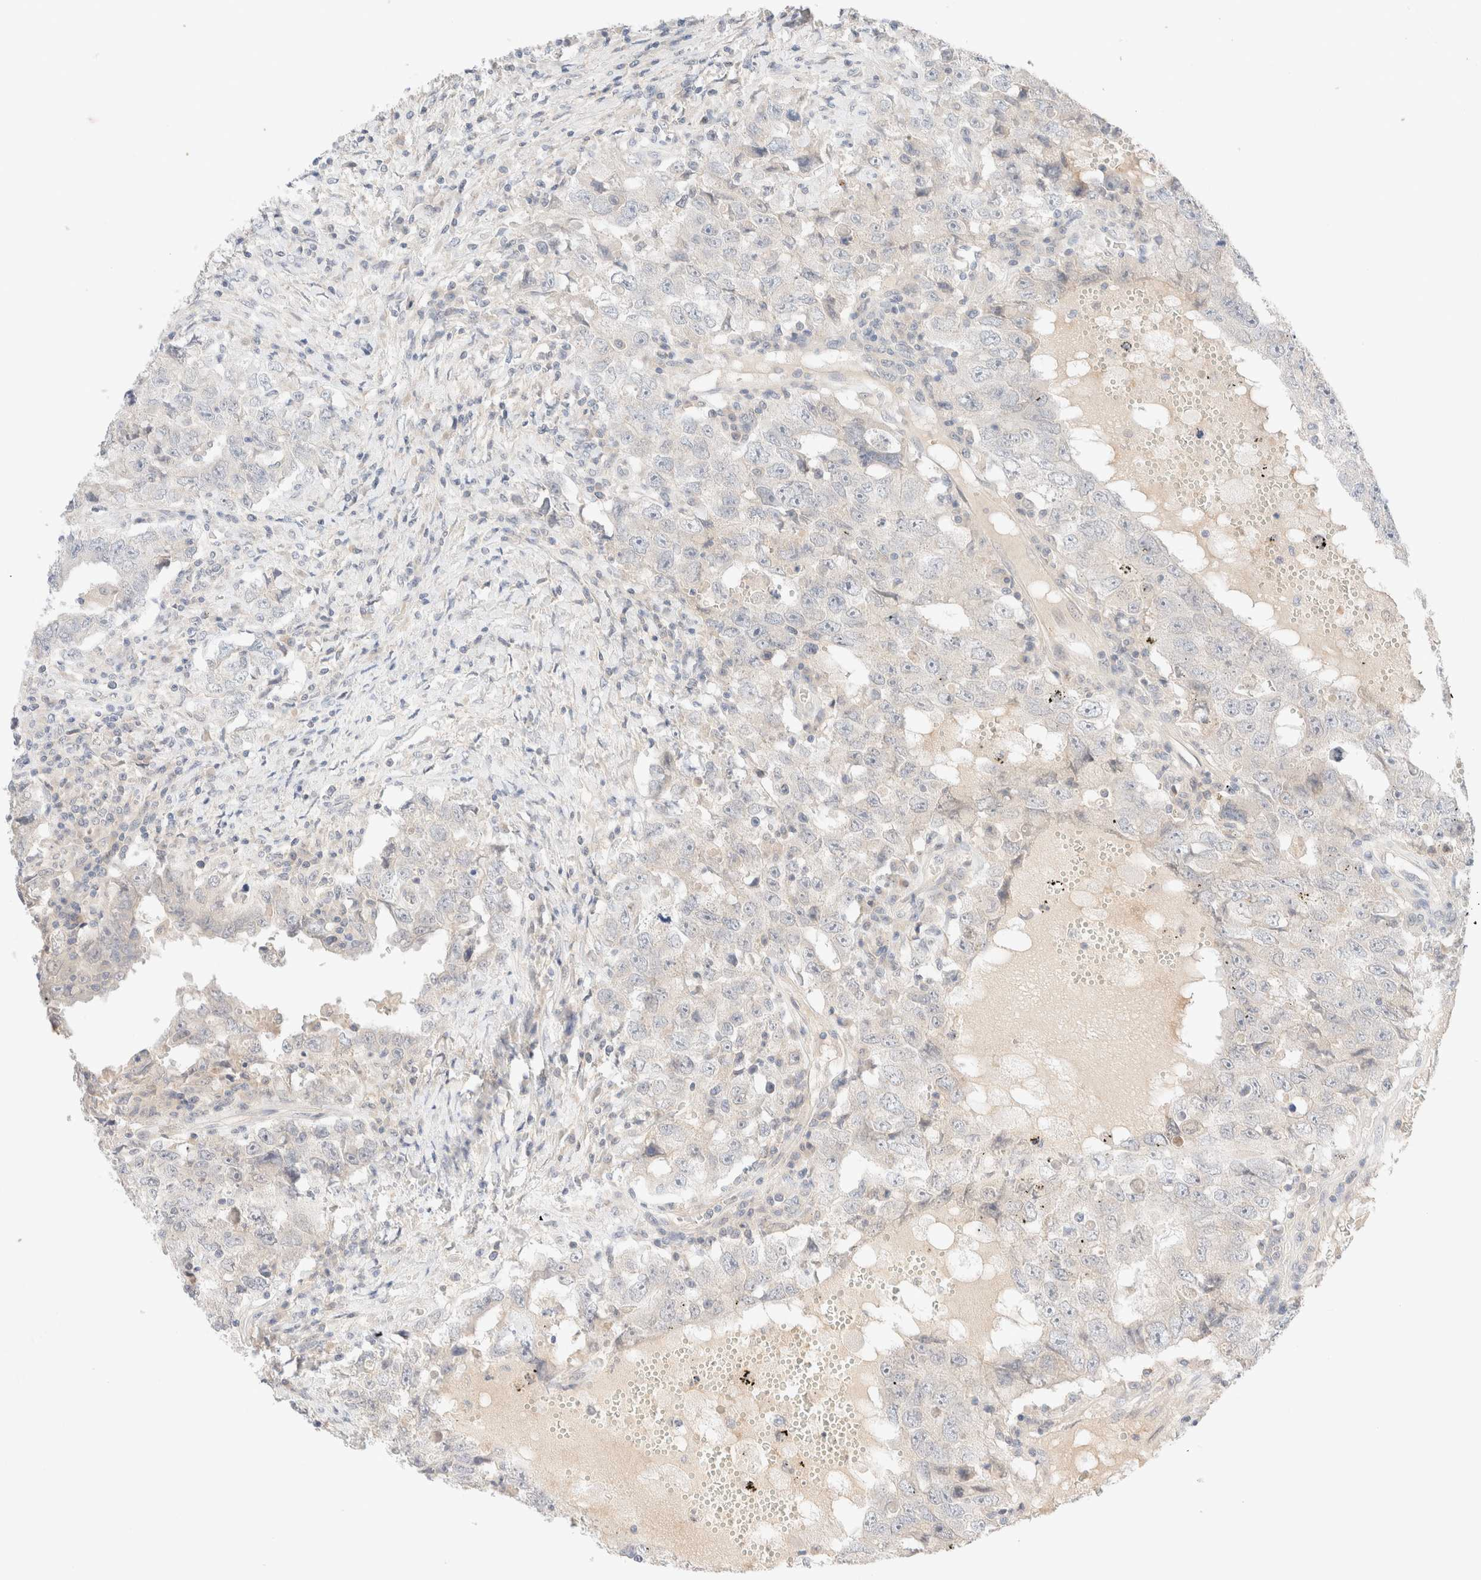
{"staining": {"intensity": "negative", "quantity": "none", "location": "none"}, "tissue": "testis cancer", "cell_type": "Tumor cells", "image_type": "cancer", "snomed": [{"axis": "morphology", "description": "Carcinoma, Embryonal, NOS"}, {"axis": "topography", "description": "Testis"}], "caption": "An IHC photomicrograph of testis cancer (embryonal carcinoma) is shown. There is no staining in tumor cells of testis cancer (embryonal carcinoma). Nuclei are stained in blue.", "gene": "SARM1", "patient": {"sex": "male", "age": 26}}